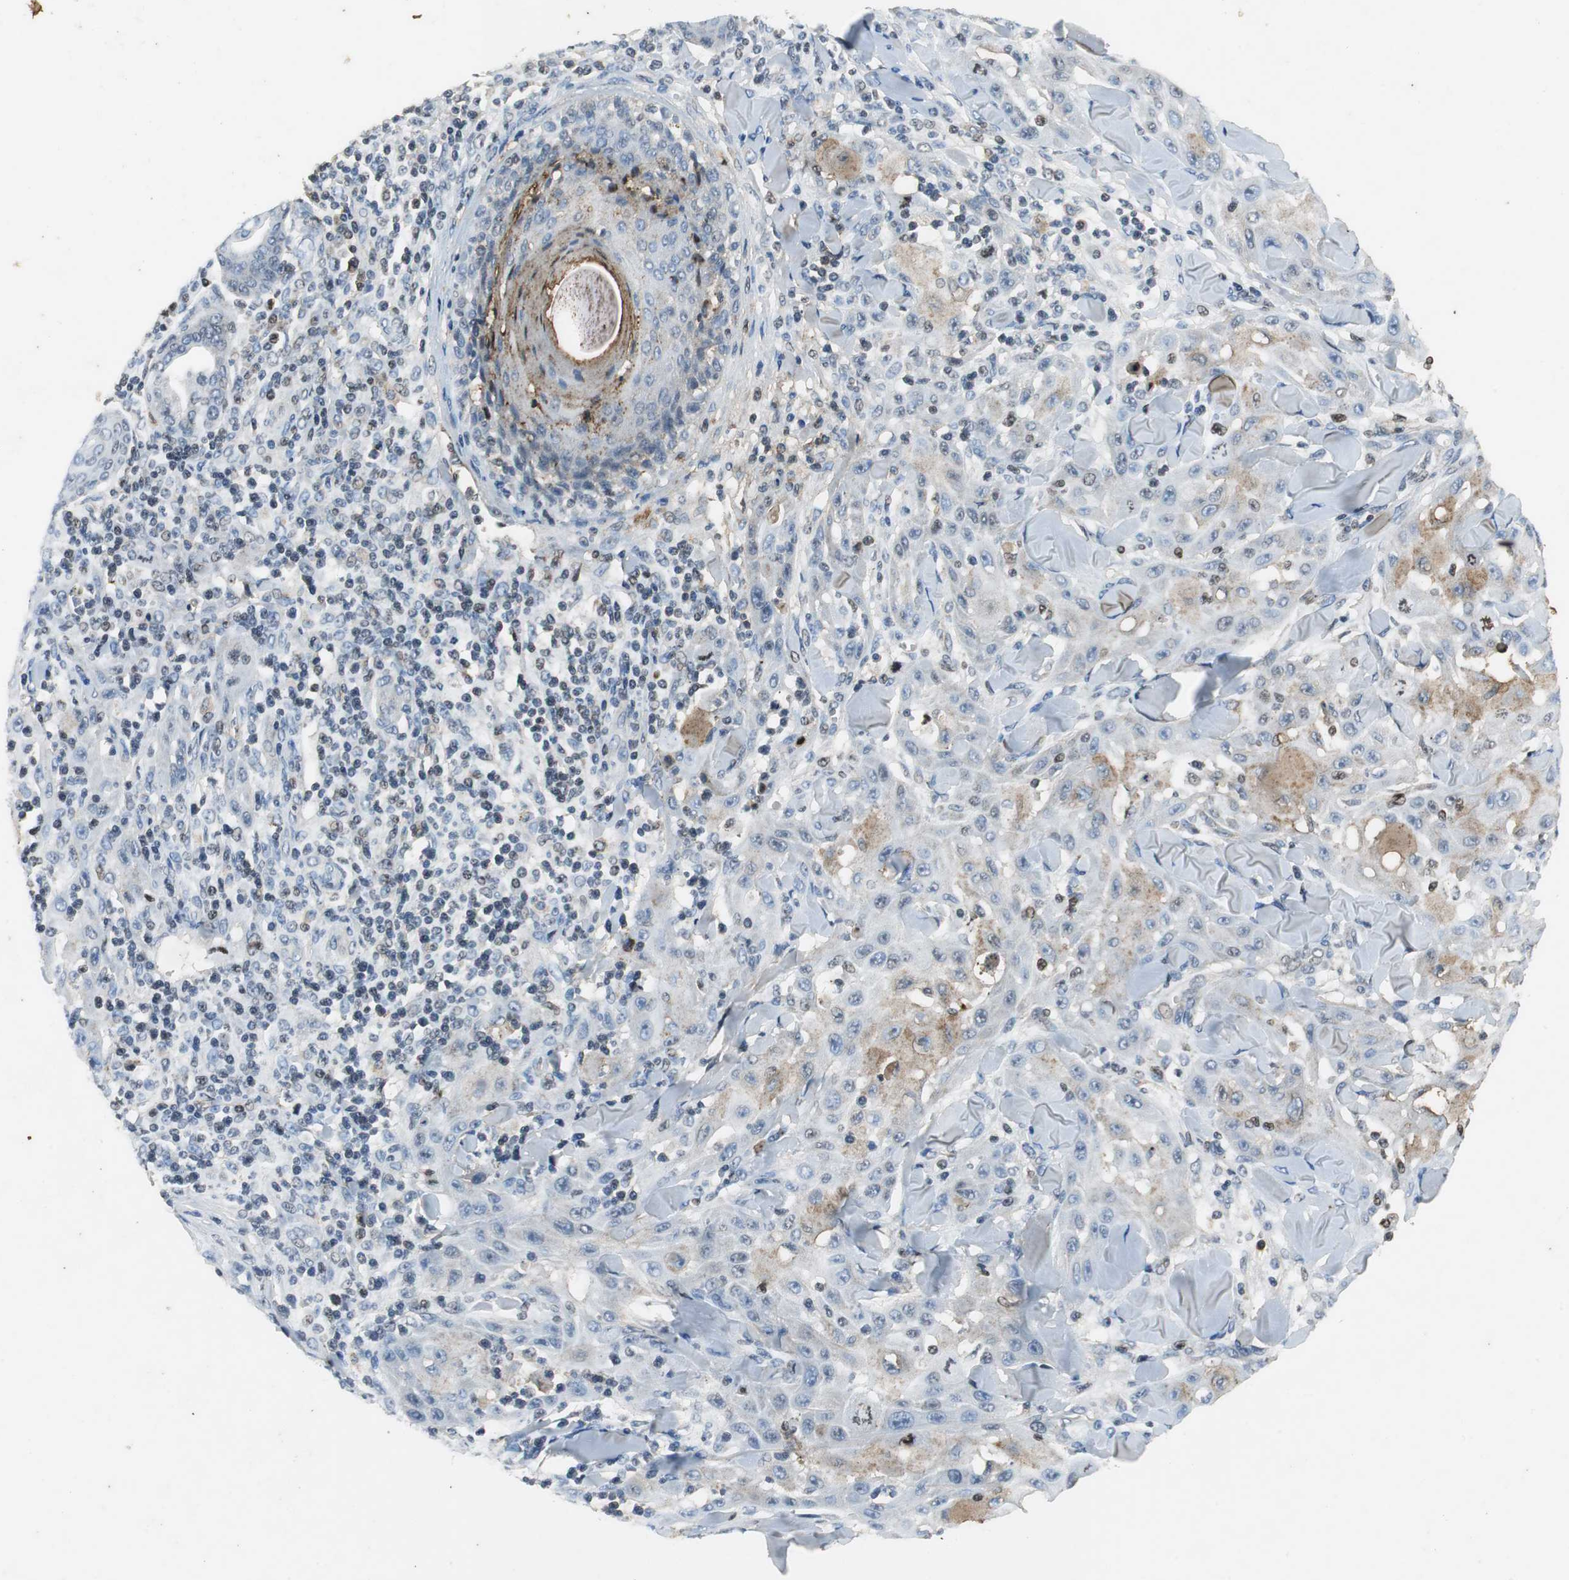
{"staining": {"intensity": "weak", "quantity": "<25%", "location": "cytoplasmic/membranous"}, "tissue": "skin cancer", "cell_type": "Tumor cells", "image_type": "cancer", "snomed": [{"axis": "morphology", "description": "Squamous cell carcinoma, NOS"}, {"axis": "topography", "description": "Skin"}], "caption": "Protein analysis of squamous cell carcinoma (skin) exhibits no significant staining in tumor cells. The staining was performed using DAB (3,3'-diaminobenzidine) to visualize the protein expression in brown, while the nuclei were stained in blue with hematoxylin (Magnification: 20x).", "gene": "ORM1", "patient": {"sex": "male", "age": 24}}